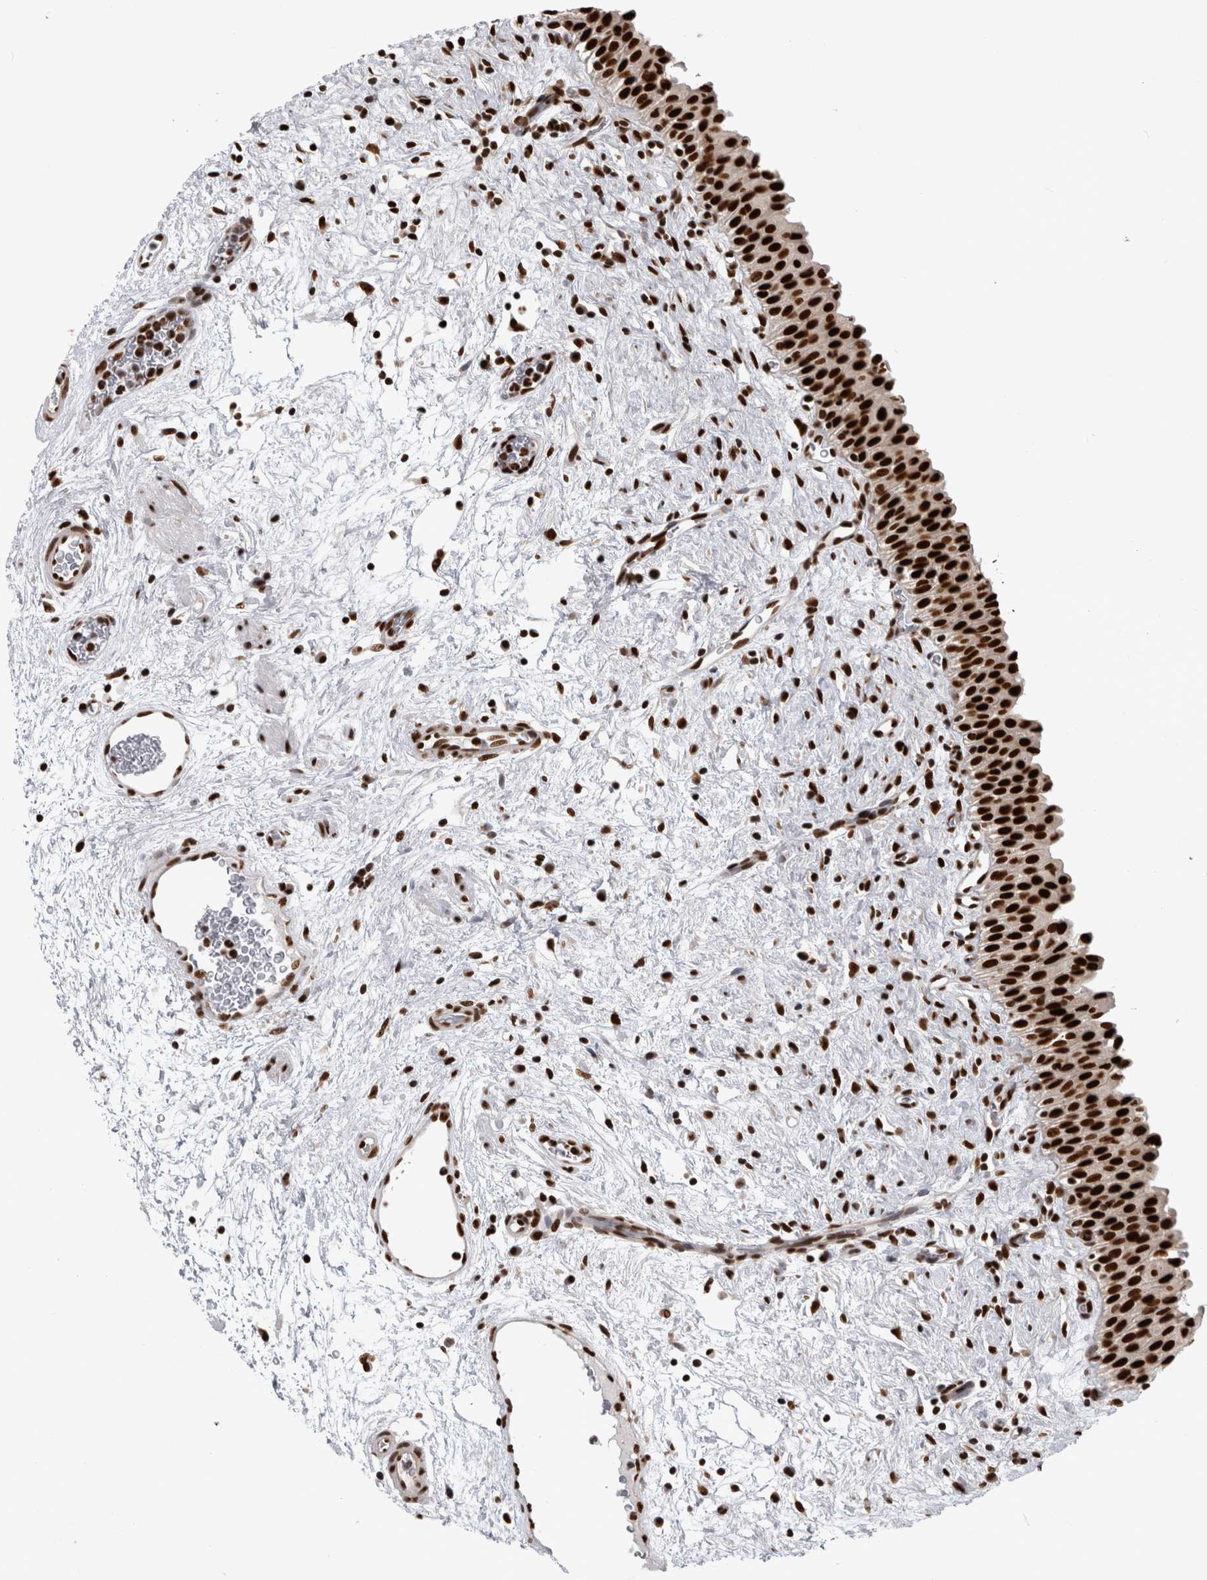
{"staining": {"intensity": "strong", "quantity": ">75%", "location": "nuclear"}, "tissue": "urinary bladder", "cell_type": "Urothelial cells", "image_type": "normal", "snomed": [{"axis": "morphology", "description": "Normal tissue, NOS"}, {"axis": "topography", "description": "Urinary bladder"}], "caption": "Unremarkable urinary bladder was stained to show a protein in brown. There is high levels of strong nuclear expression in approximately >75% of urothelial cells.", "gene": "ZSCAN2", "patient": {"sex": "male", "age": 82}}